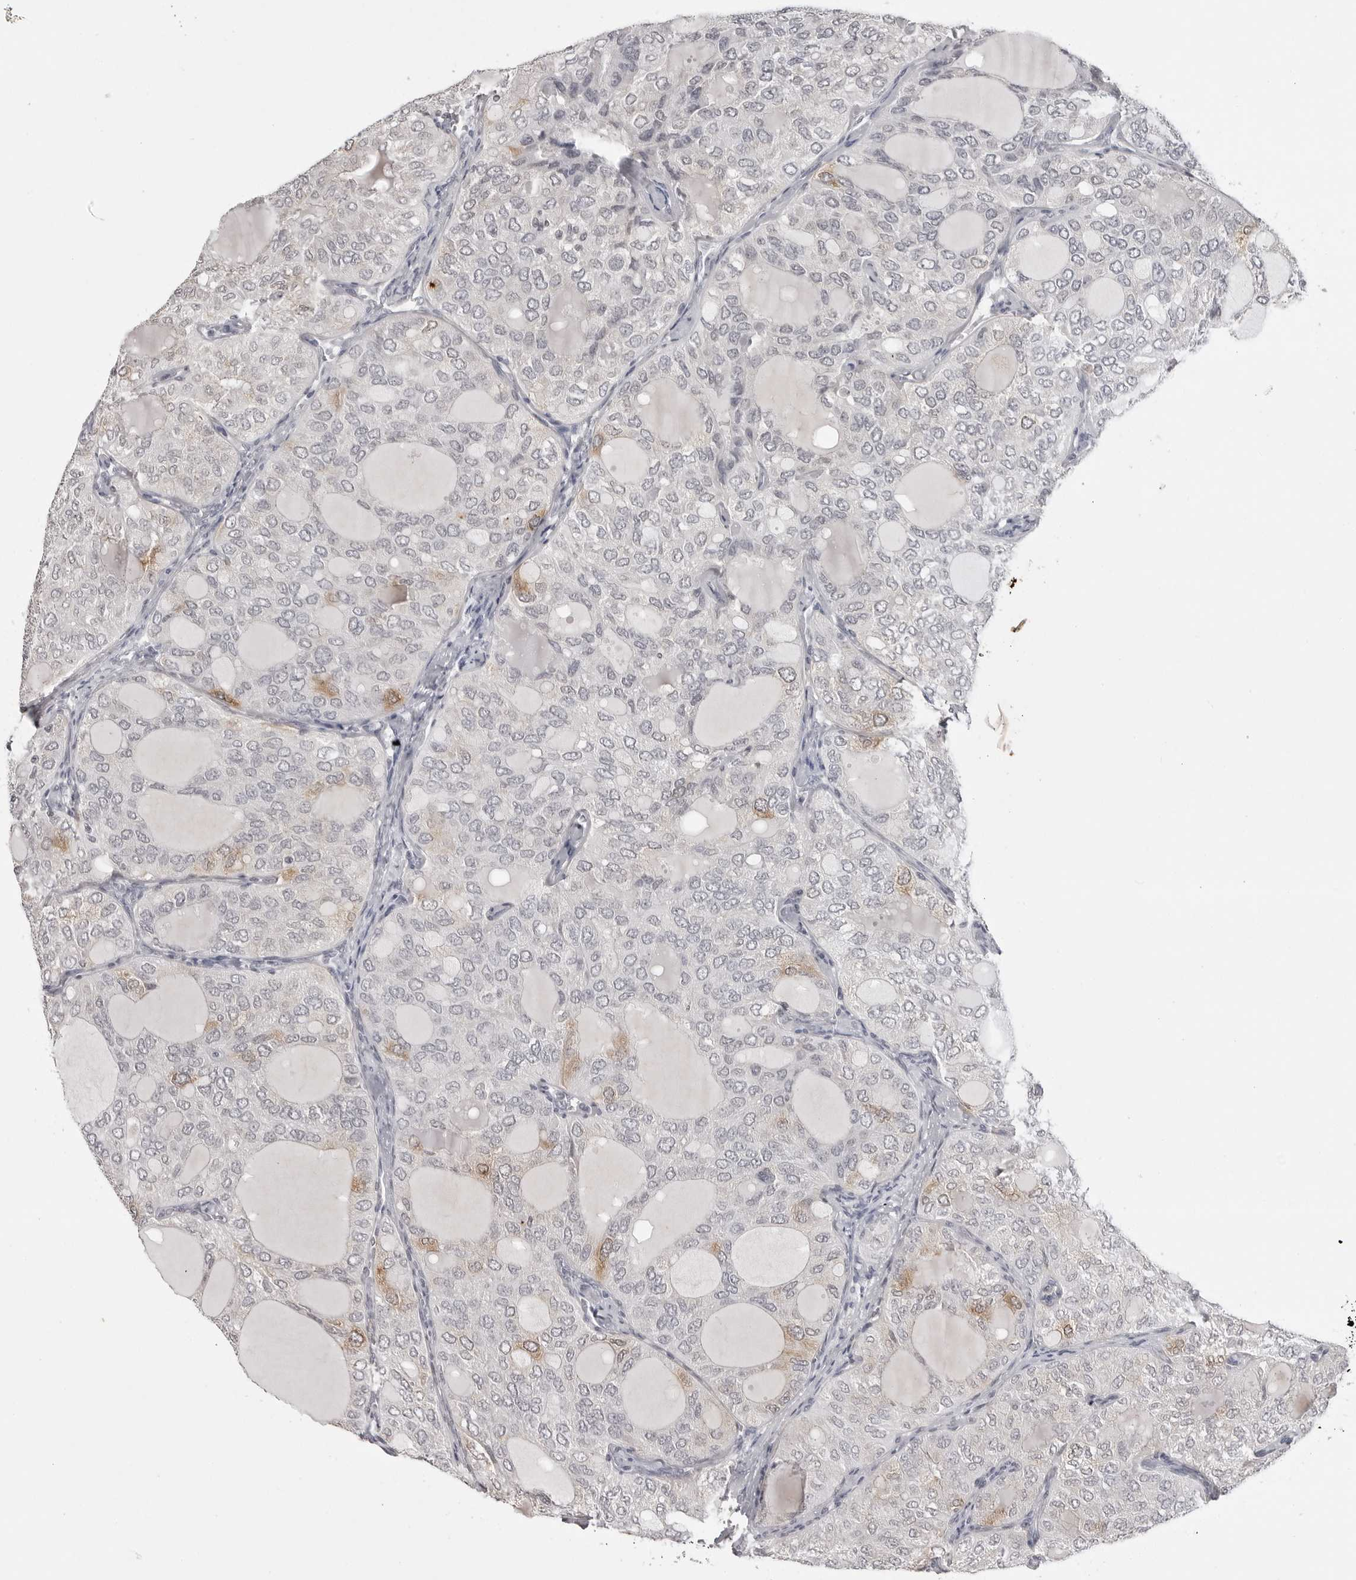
{"staining": {"intensity": "moderate", "quantity": "<25%", "location": "cytoplasmic/membranous"}, "tissue": "thyroid cancer", "cell_type": "Tumor cells", "image_type": "cancer", "snomed": [{"axis": "morphology", "description": "Follicular adenoma carcinoma, NOS"}, {"axis": "topography", "description": "Thyroid gland"}], "caption": "This is an image of IHC staining of thyroid follicular adenoma carcinoma, which shows moderate positivity in the cytoplasmic/membranous of tumor cells.", "gene": "RRM1", "patient": {"sex": "male", "age": 75}}